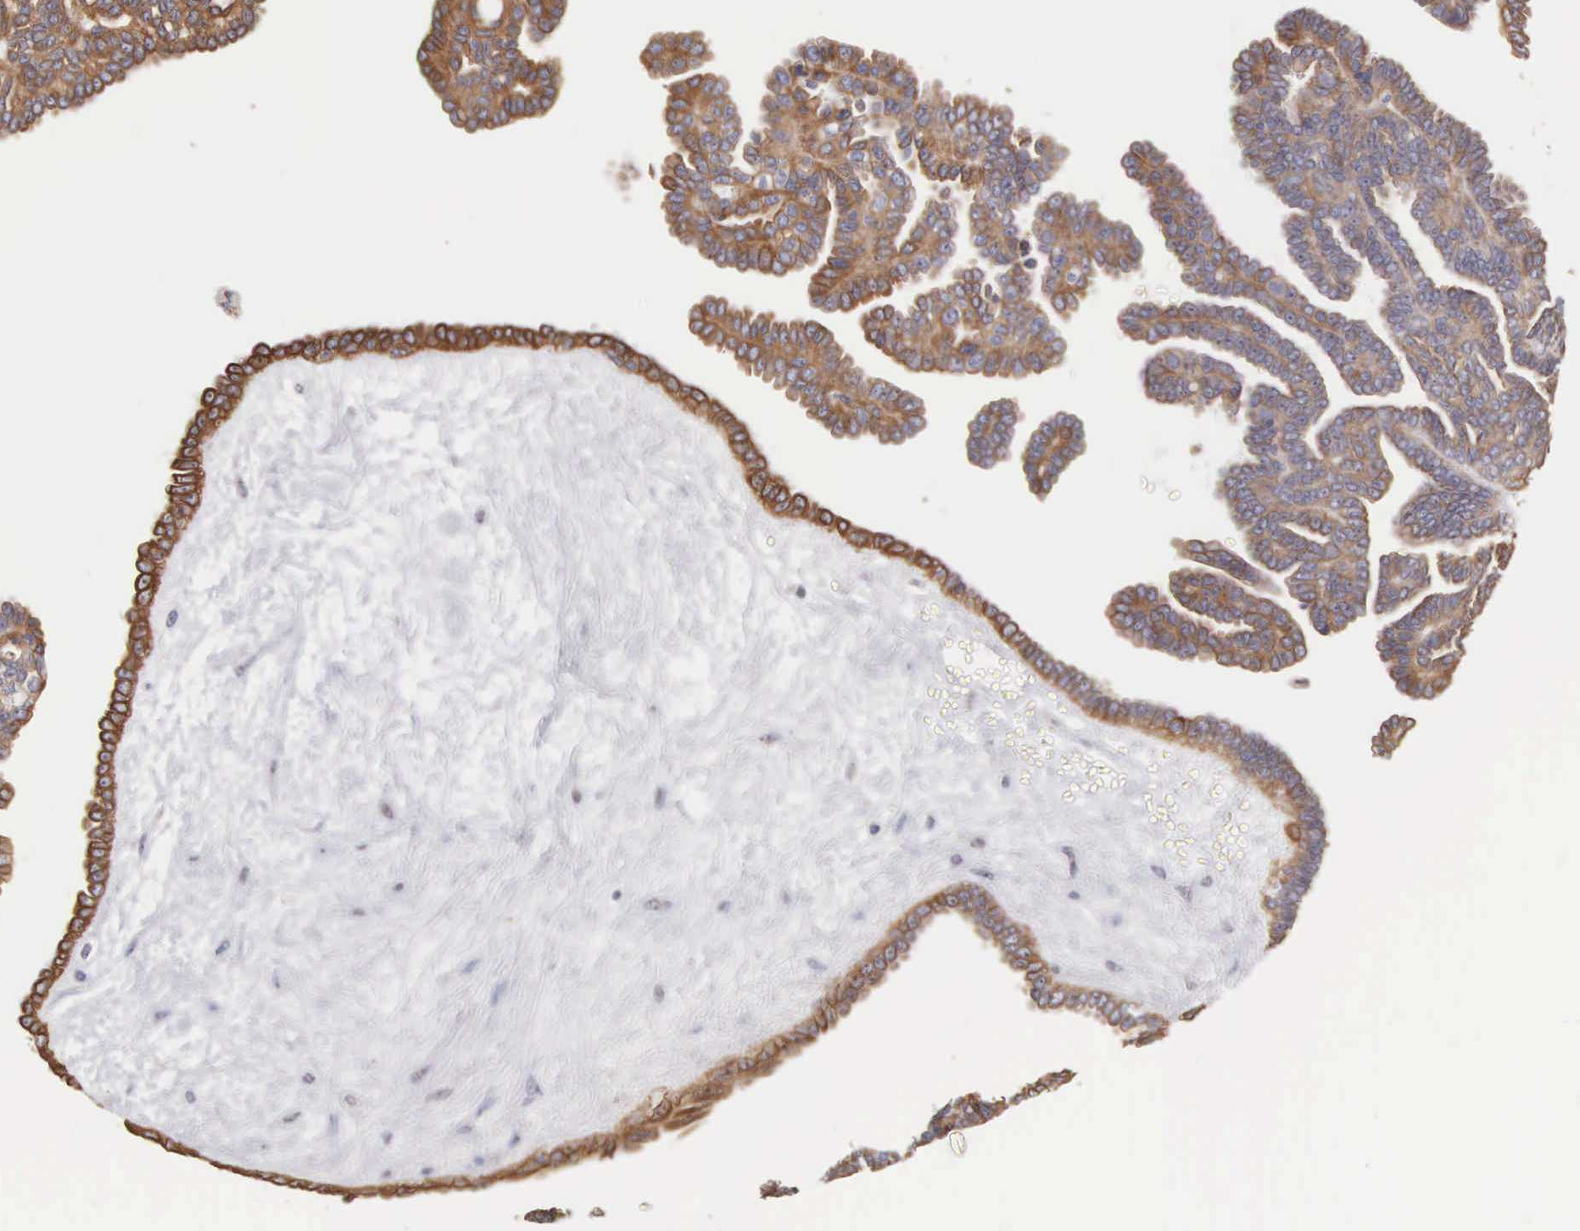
{"staining": {"intensity": "moderate", "quantity": ">75%", "location": "cytoplasmic/membranous"}, "tissue": "ovarian cancer", "cell_type": "Tumor cells", "image_type": "cancer", "snomed": [{"axis": "morphology", "description": "Cystadenocarcinoma, serous, NOS"}, {"axis": "topography", "description": "Ovary"}], "caption": "An immunohistochemistry photomicrograph of tumor tissue is shown. Protein staining in brown labels moderate cytoplasmic/membranous positivity in serous cystadenocarcinoma (ovarian) within tumor cells.", "gene": "PIR", "patient": {"sex": "female", "age": 71}}